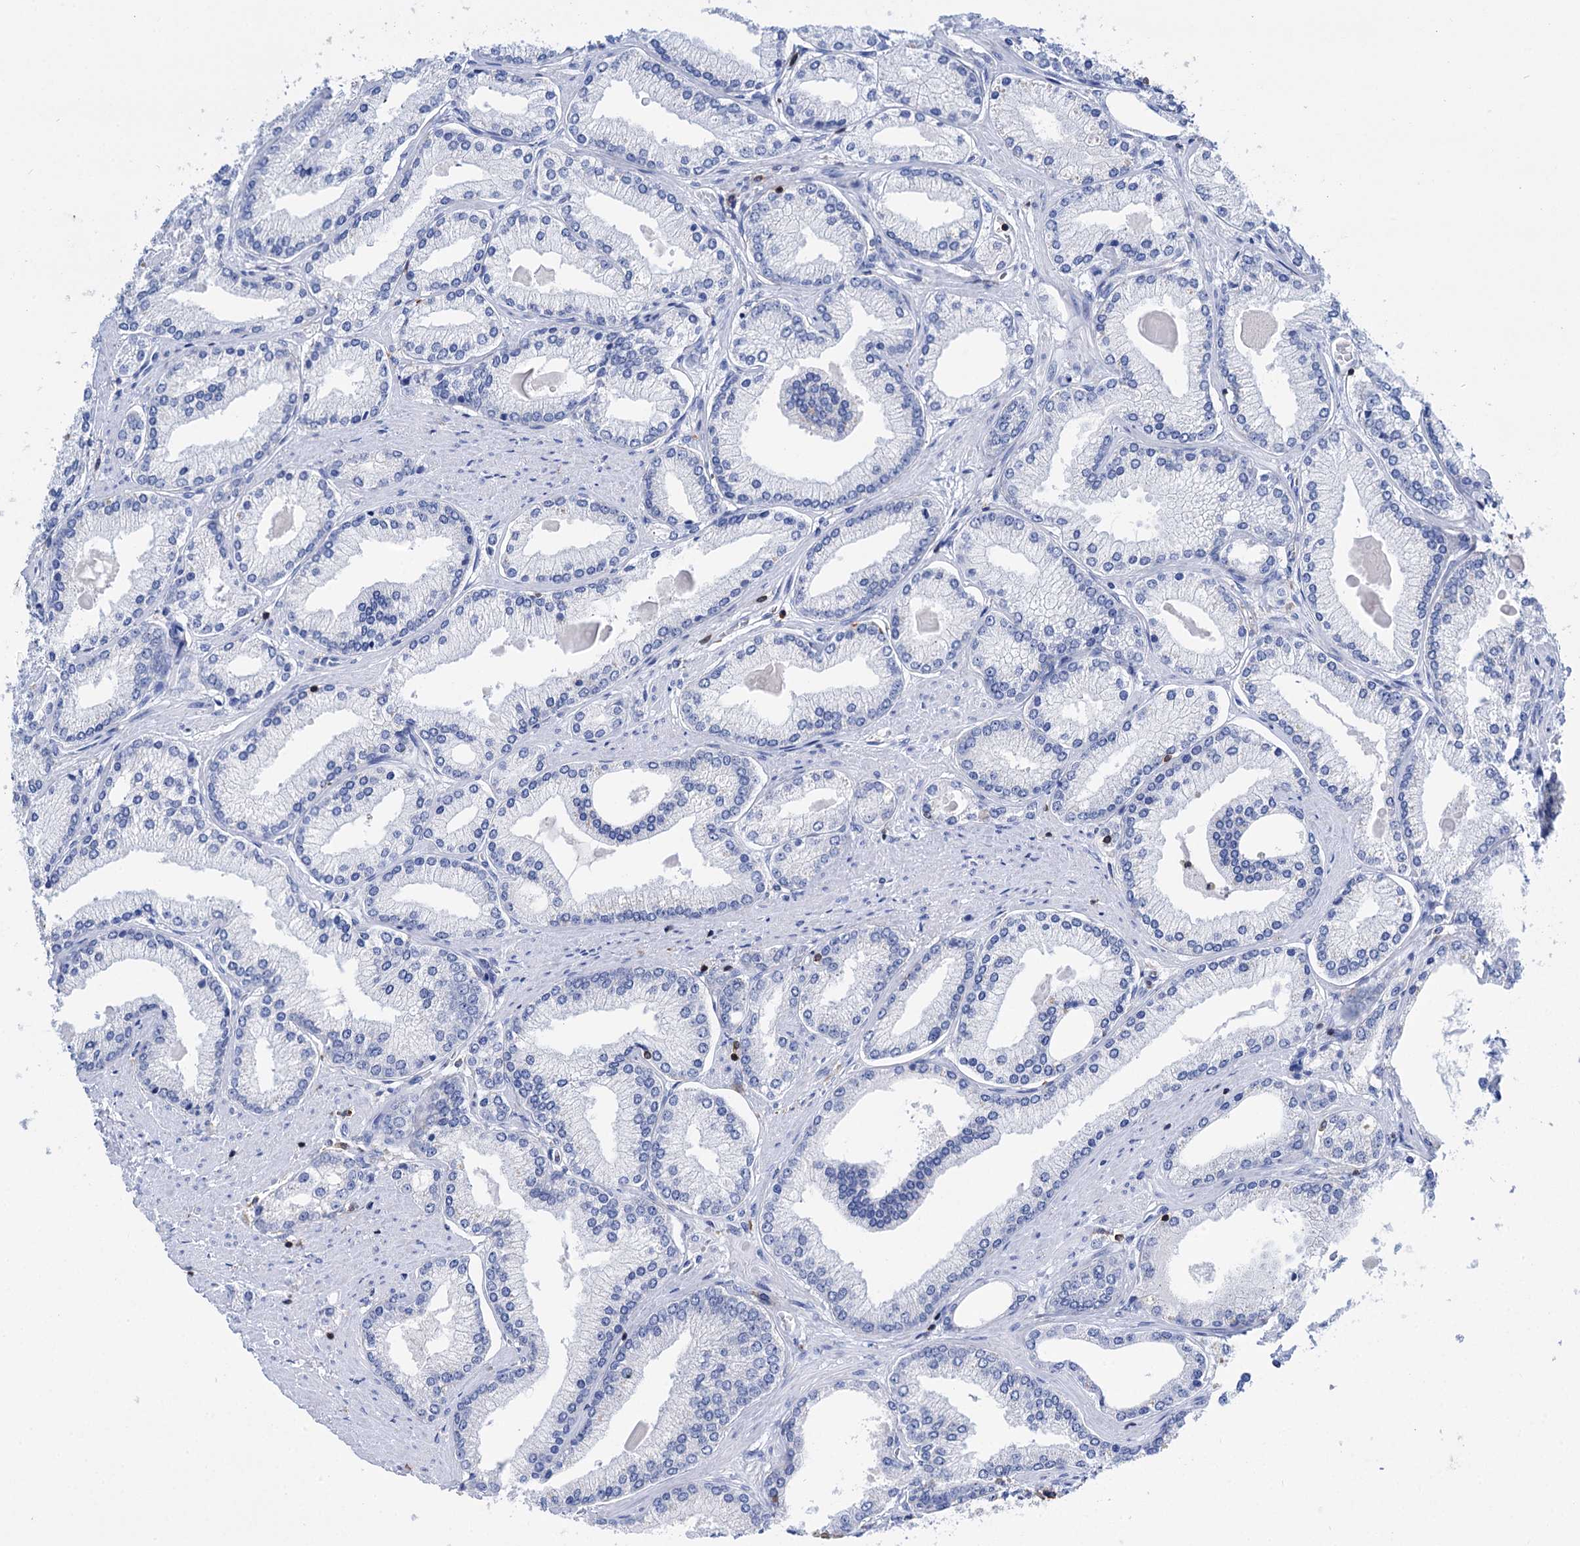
{"staining": {"intensity": "negative", "quantity": "none", "location": "none"}, "tissue": "prostate cancer", "cell_type": "Tumor cells", "image_type": "cancer", "snomed": [{"axis": "morphology", "description": "Adenocarcinoma, High grade"}, {"axis": "topography", "description": "Prostate"}], "caption": "Prostate cancer was stained to show a protein in brown. There is no significant expression in tumor cells.", "gene": "DEF6", "patient": {"sex": "male", "age": 66}}